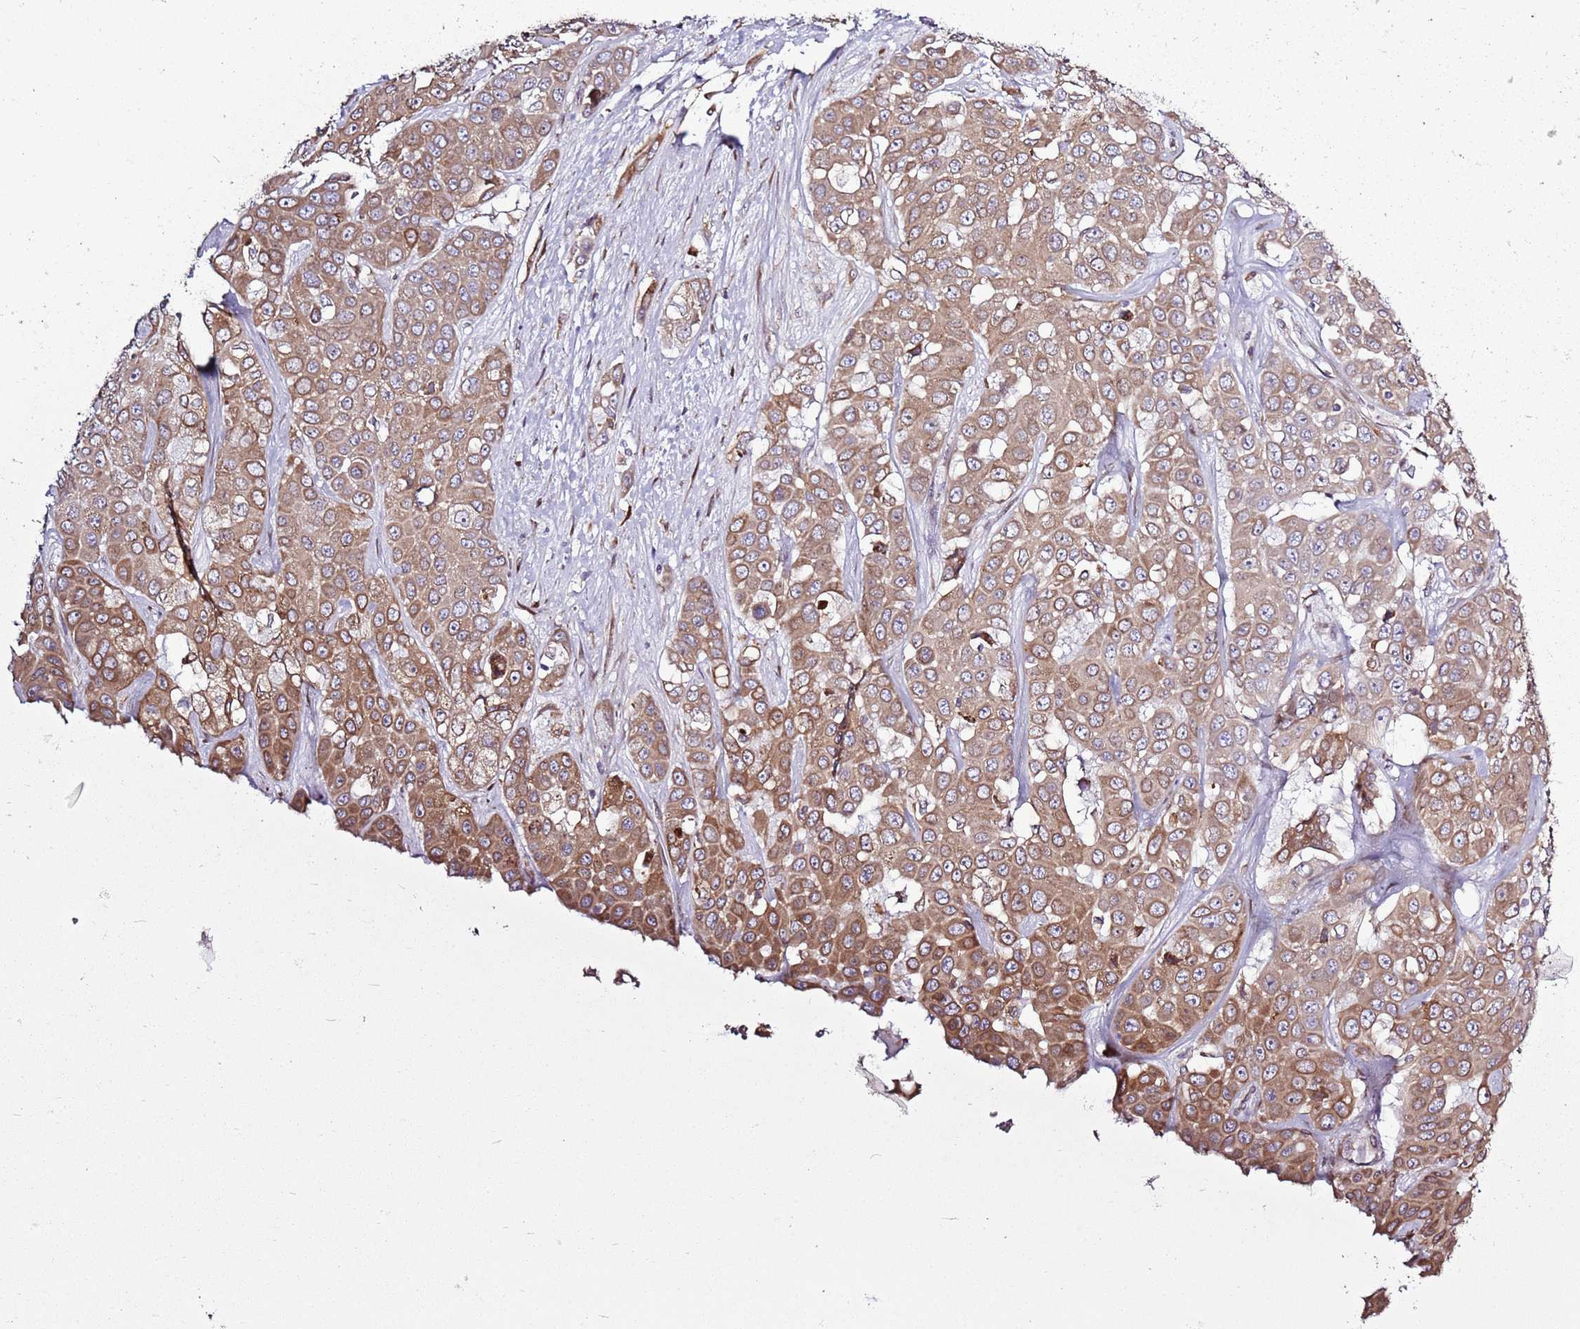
{"staining": {"intensity": "moderate", "quantity": ">75%", "location": "cytoplasmic/membranous"}, "tissue": "liver cancer", "cell_type": "Tumor cells", "image_type": "cancer", "snomed": [{"axis": "morphology", "description": "Cholangiocarcinoma"}, {"axis": "topography", "description": "Liver"}], "caption": "An IHC histopathology image of neoplastic tissue is shown. Protein staining in brown labels moderate cytoplasmic/membranous positivity in liver cholangiocarcinoma within tumor cells.", "gene": "TMED10", "patient": {"sex": "female", "age": 52}}